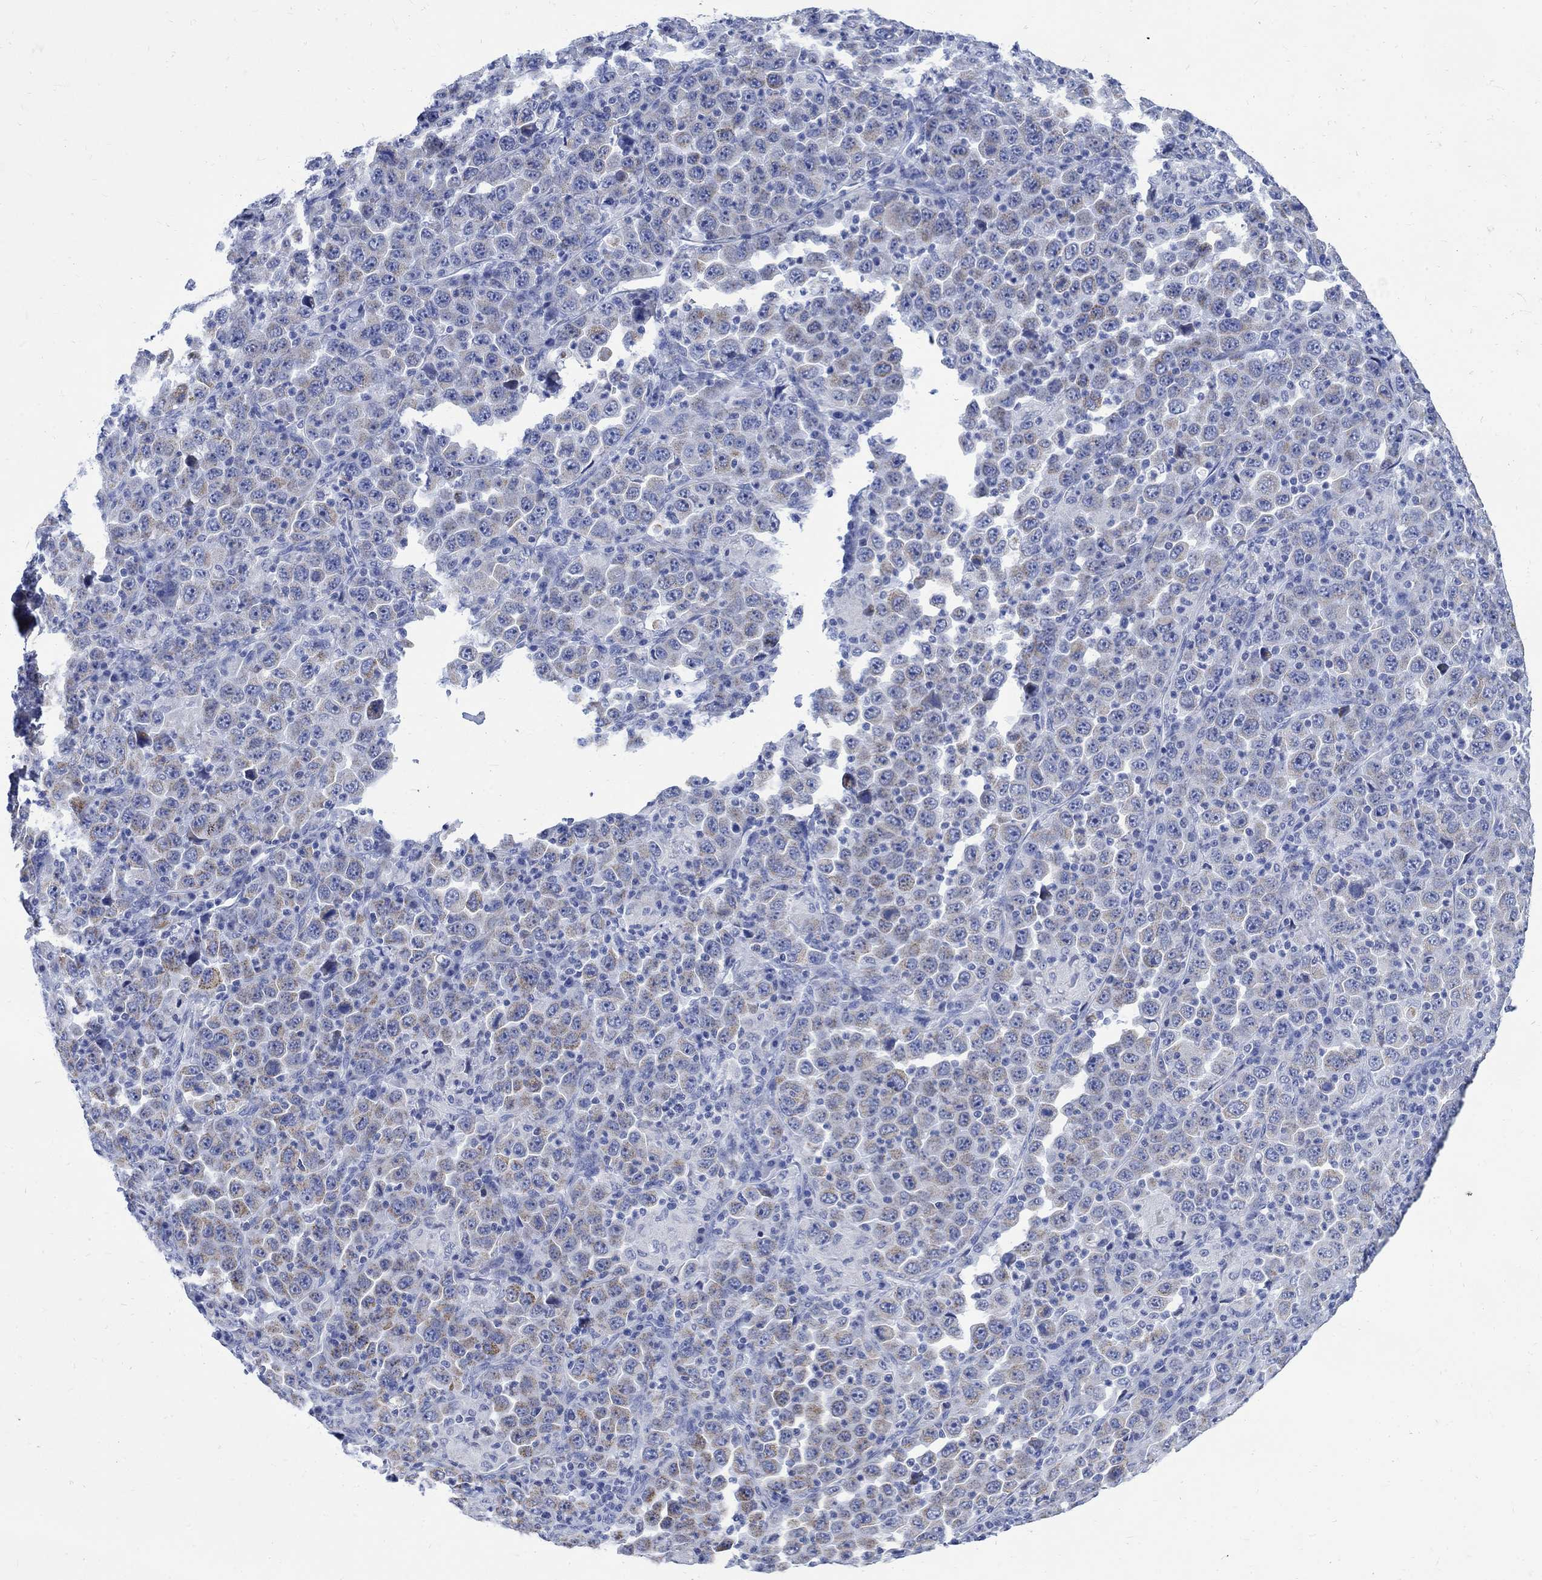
{"staining": {"intensity": "moderate", "quantity": "<25%", "location": "cytoplasmic/membranous"}, "tissue": "stomach cancer", "cell_type": "Tumor cells", "image_type": "cancer", "snomed": [{"axis": "morphology", "description": "Normal tissue, NOS"}, {"axis": "morphology", "description": "Adenocarcinoma, NOS"}, {"axis": "topography", "description": "Stomach, upper"}, {"axis": "topography", "description": "Stomach"}], "caption": "Tumor cells reveal low levels of moderate cytoplasmic/membranous expression in about <25% of cells in adenocarcinoma (stomach).", "gene": "CPLX2", "patient": {"sex": "male", "age": 59}}